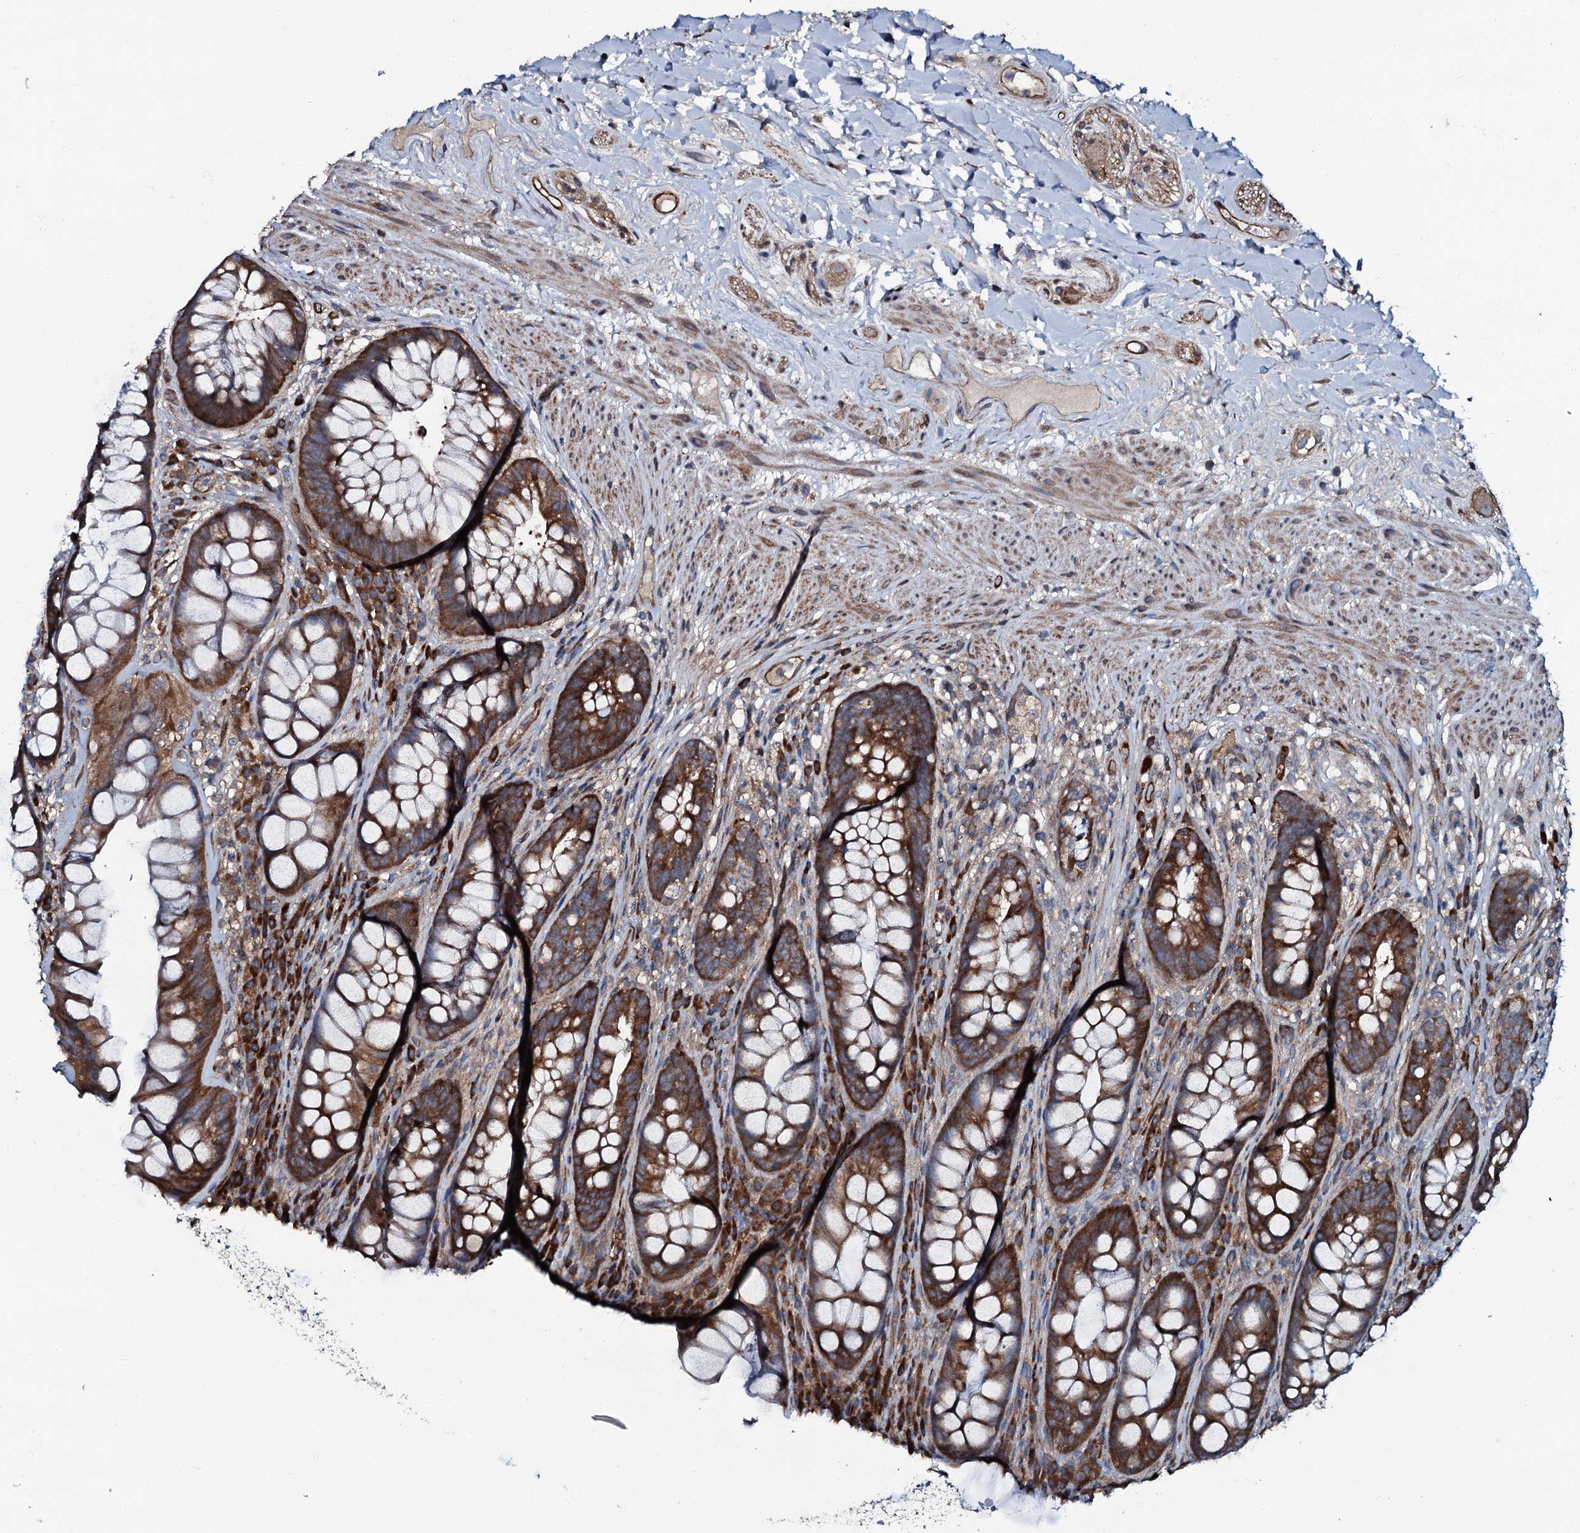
{"staining": {"intensity": "strong", "quantity": ">75%", "location": "cytoplasmic/membranous"}, "tissue": "rectum", "cell_type": "Glandular cells", "image_type": "normal", "snomed": [{"axis": "morphology", "description": "Normal tissue, NOS"}, {"axis": "topography", "description": "Rectum"}], "caption": "Protein staining shows strong cytoplasmic/membranous positivity in approximately >75% of glandular cells in unremarkable rectum.", "gene": "USPL1", "patient": {"sex": "male", "age": 74}}